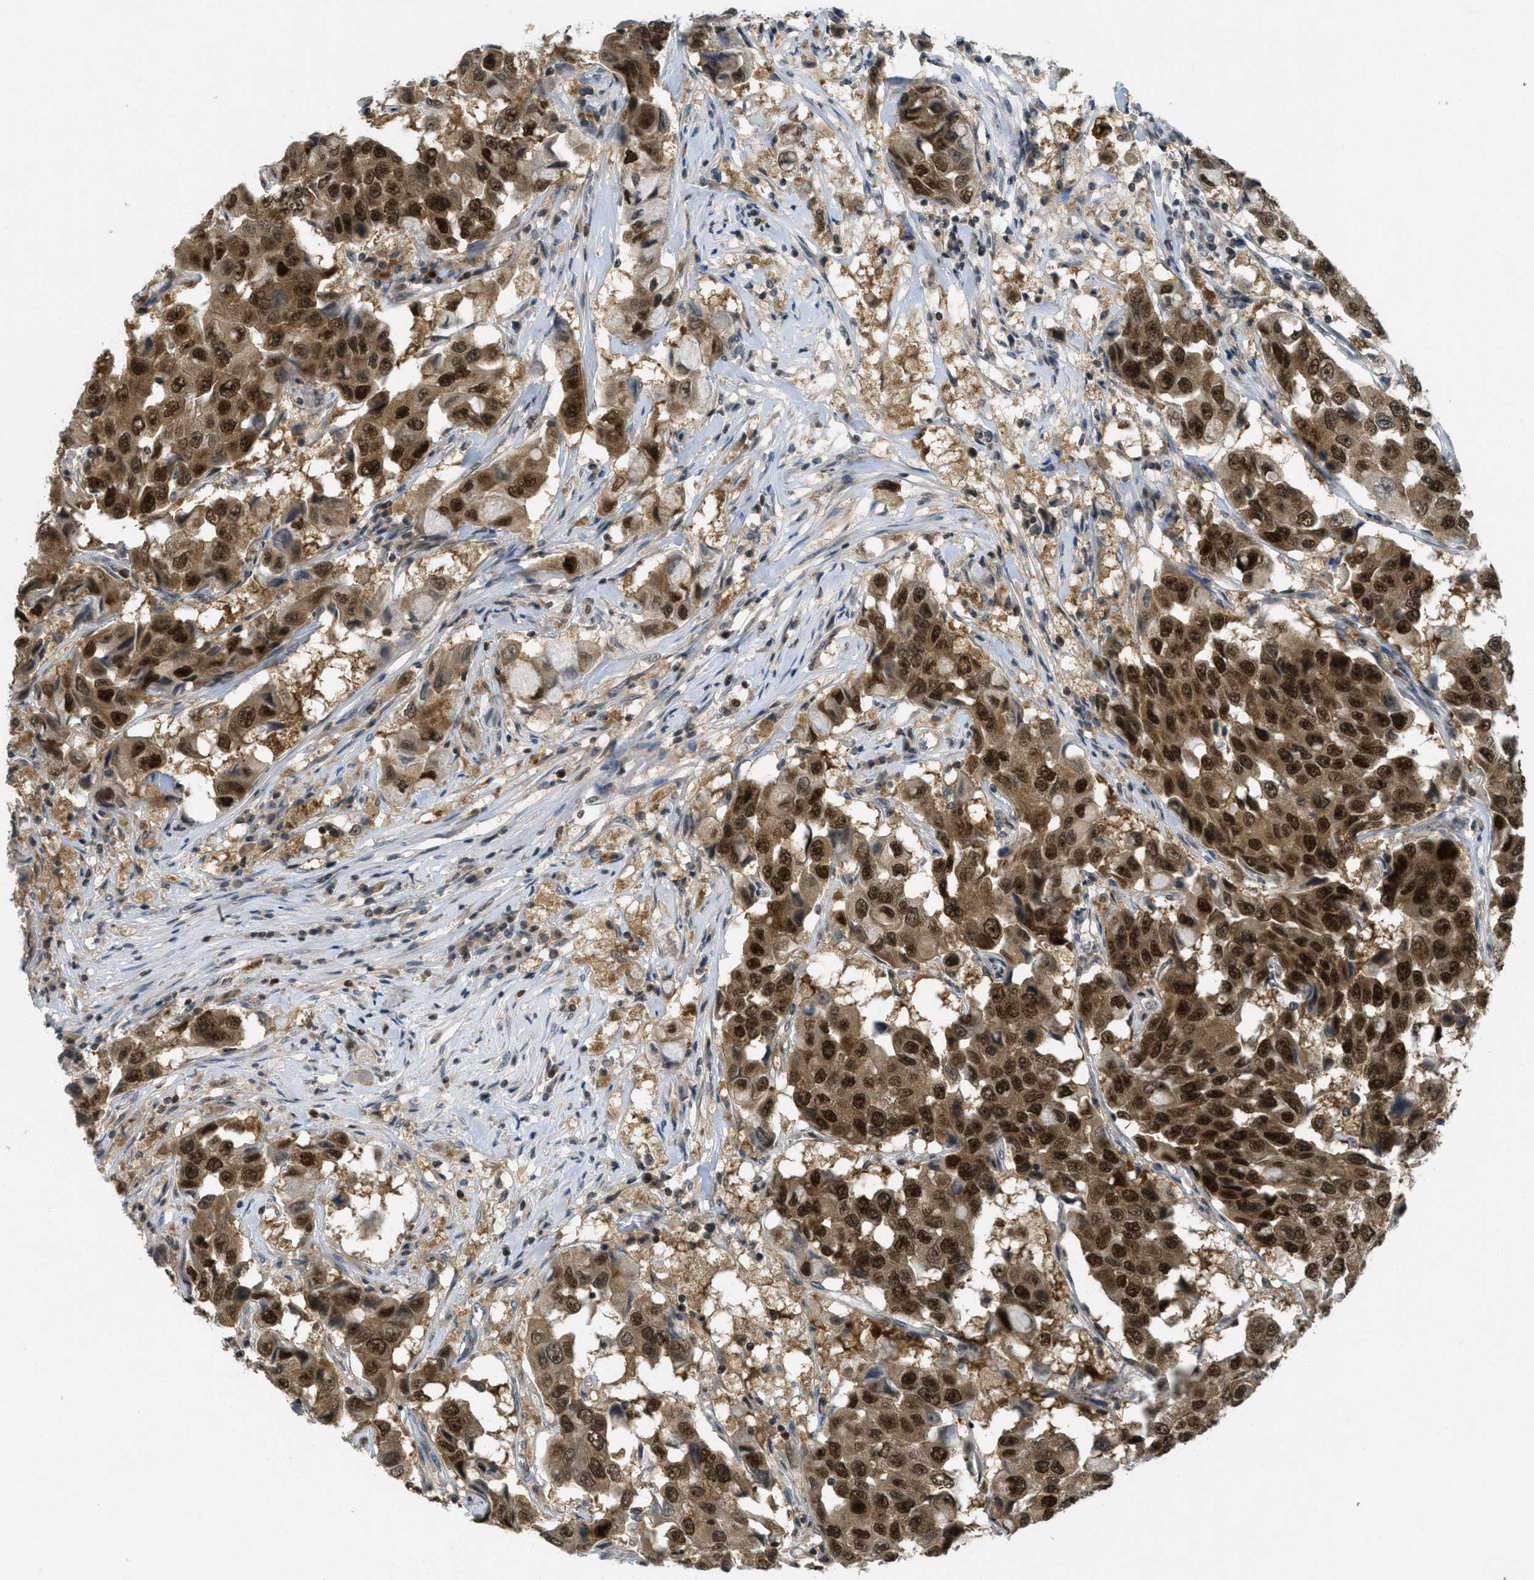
{"staining": {"intensity": "strong", "quantity": ">75%", "location": "cytoplasmic/membranous,nuclear"}, "tissue": "breast cancer", "cell_type": "Tumor cells", "image_type": "cancer", "snomed": [{"axis": "morphology", "description": "Duct carcinoma"}, {"axis": "topography", "description": "Breast"}], "caption": "Strong cytoplasmic/membranous and nuclear staining is present in approximately >75% of tumor cells in breast cancer. (Stains: DAB (3,3'-diaminobenzidine) in brown, nuclei in blue, Microscopy: brightfield microscopy at high magnification).", "gene": "DNAJB1", "patient": {"sex": "female", "age": 27}}